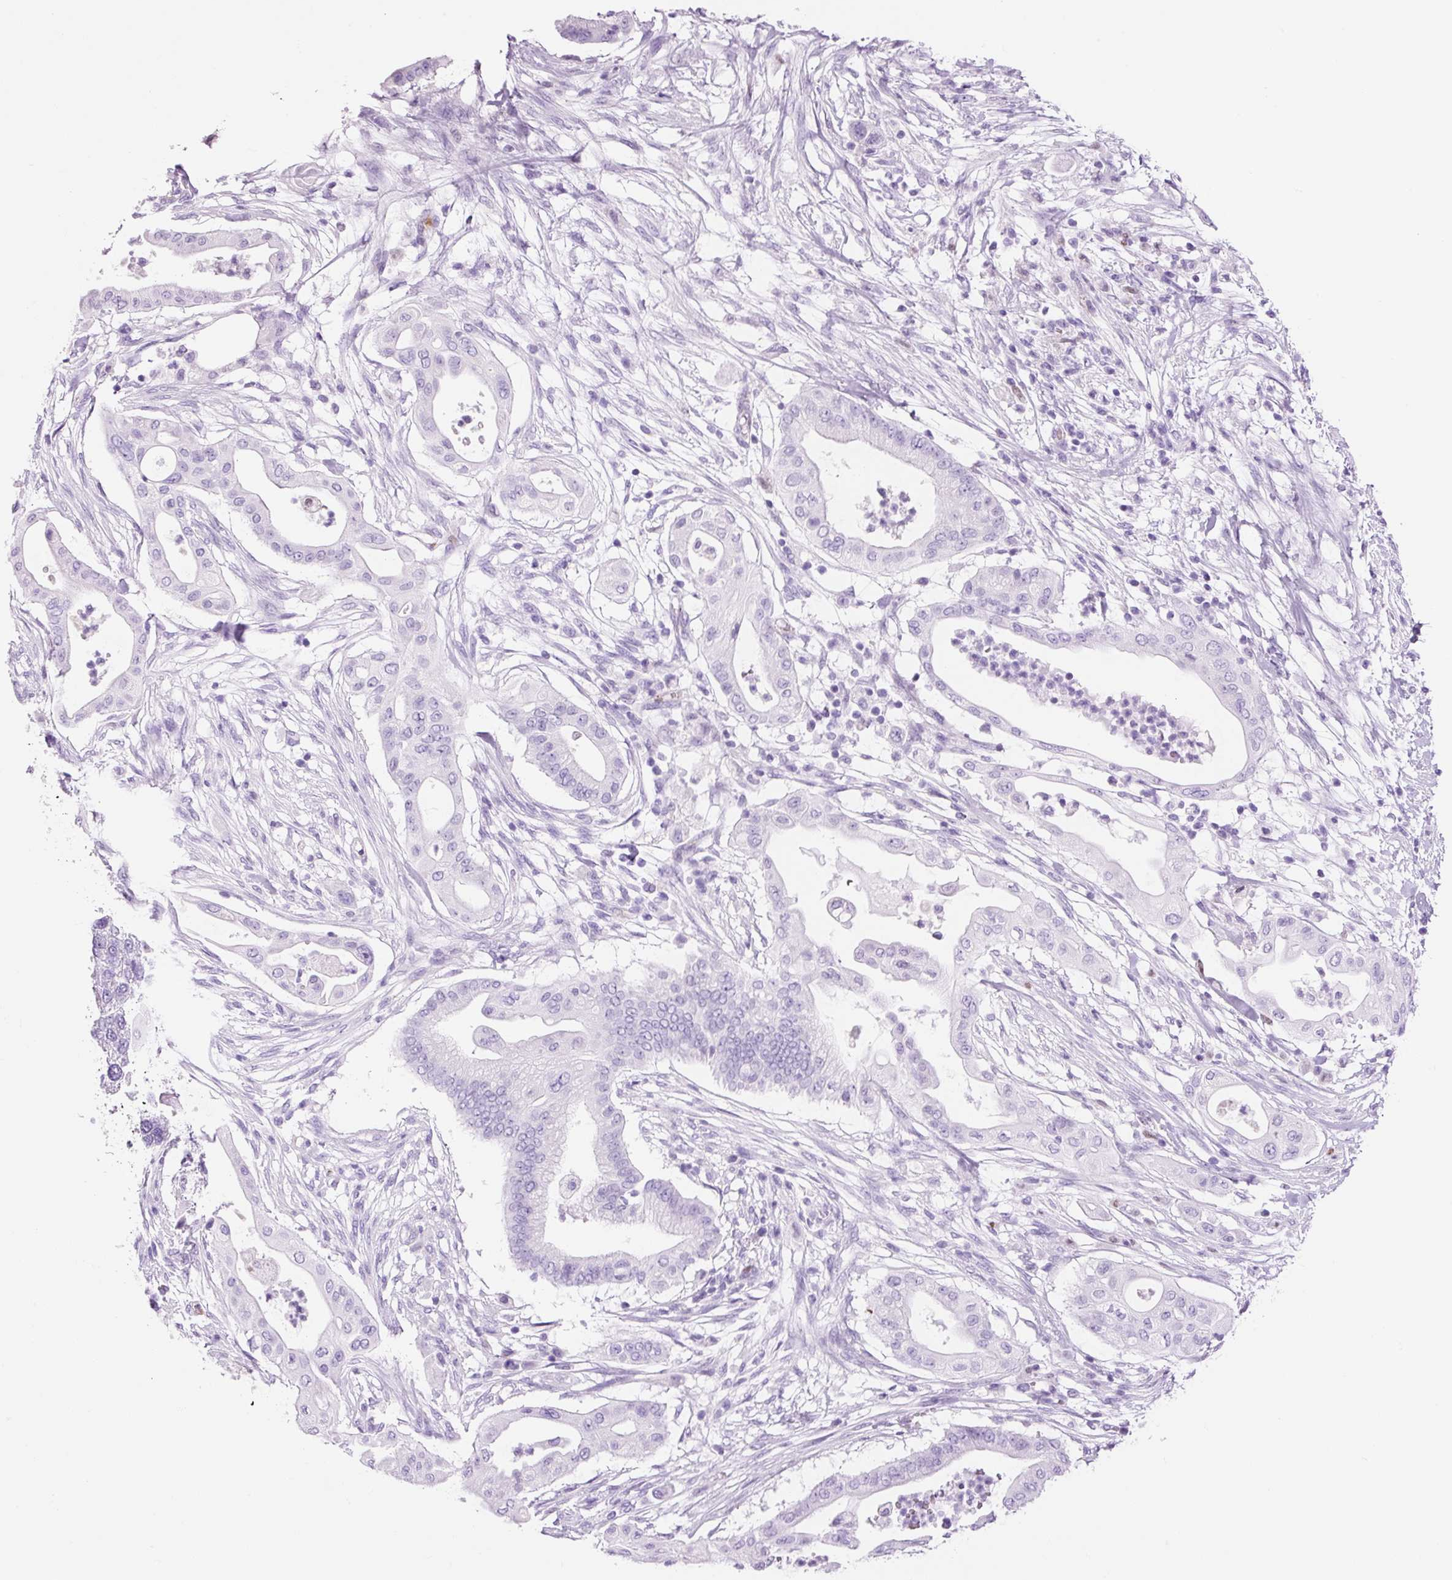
{"staining": {"intensity": "negative", "quantity": "none", "location": "none"}, "tissue": "pancreatic cancer", "cell_type": "Tumor cells", "image_type": "cancer", "snomed": [{"axis": "morphology", "description": "Adenocarcinoma, NOS"}, {"axis": "topography", "description": "Pancreas"}], "caption": "Tumor cells show no significant protein expression in pancreatic cancer (adenocarcinoma).", "gene": "ADSS1", "patient": {"sex": "male", "age": 68}}